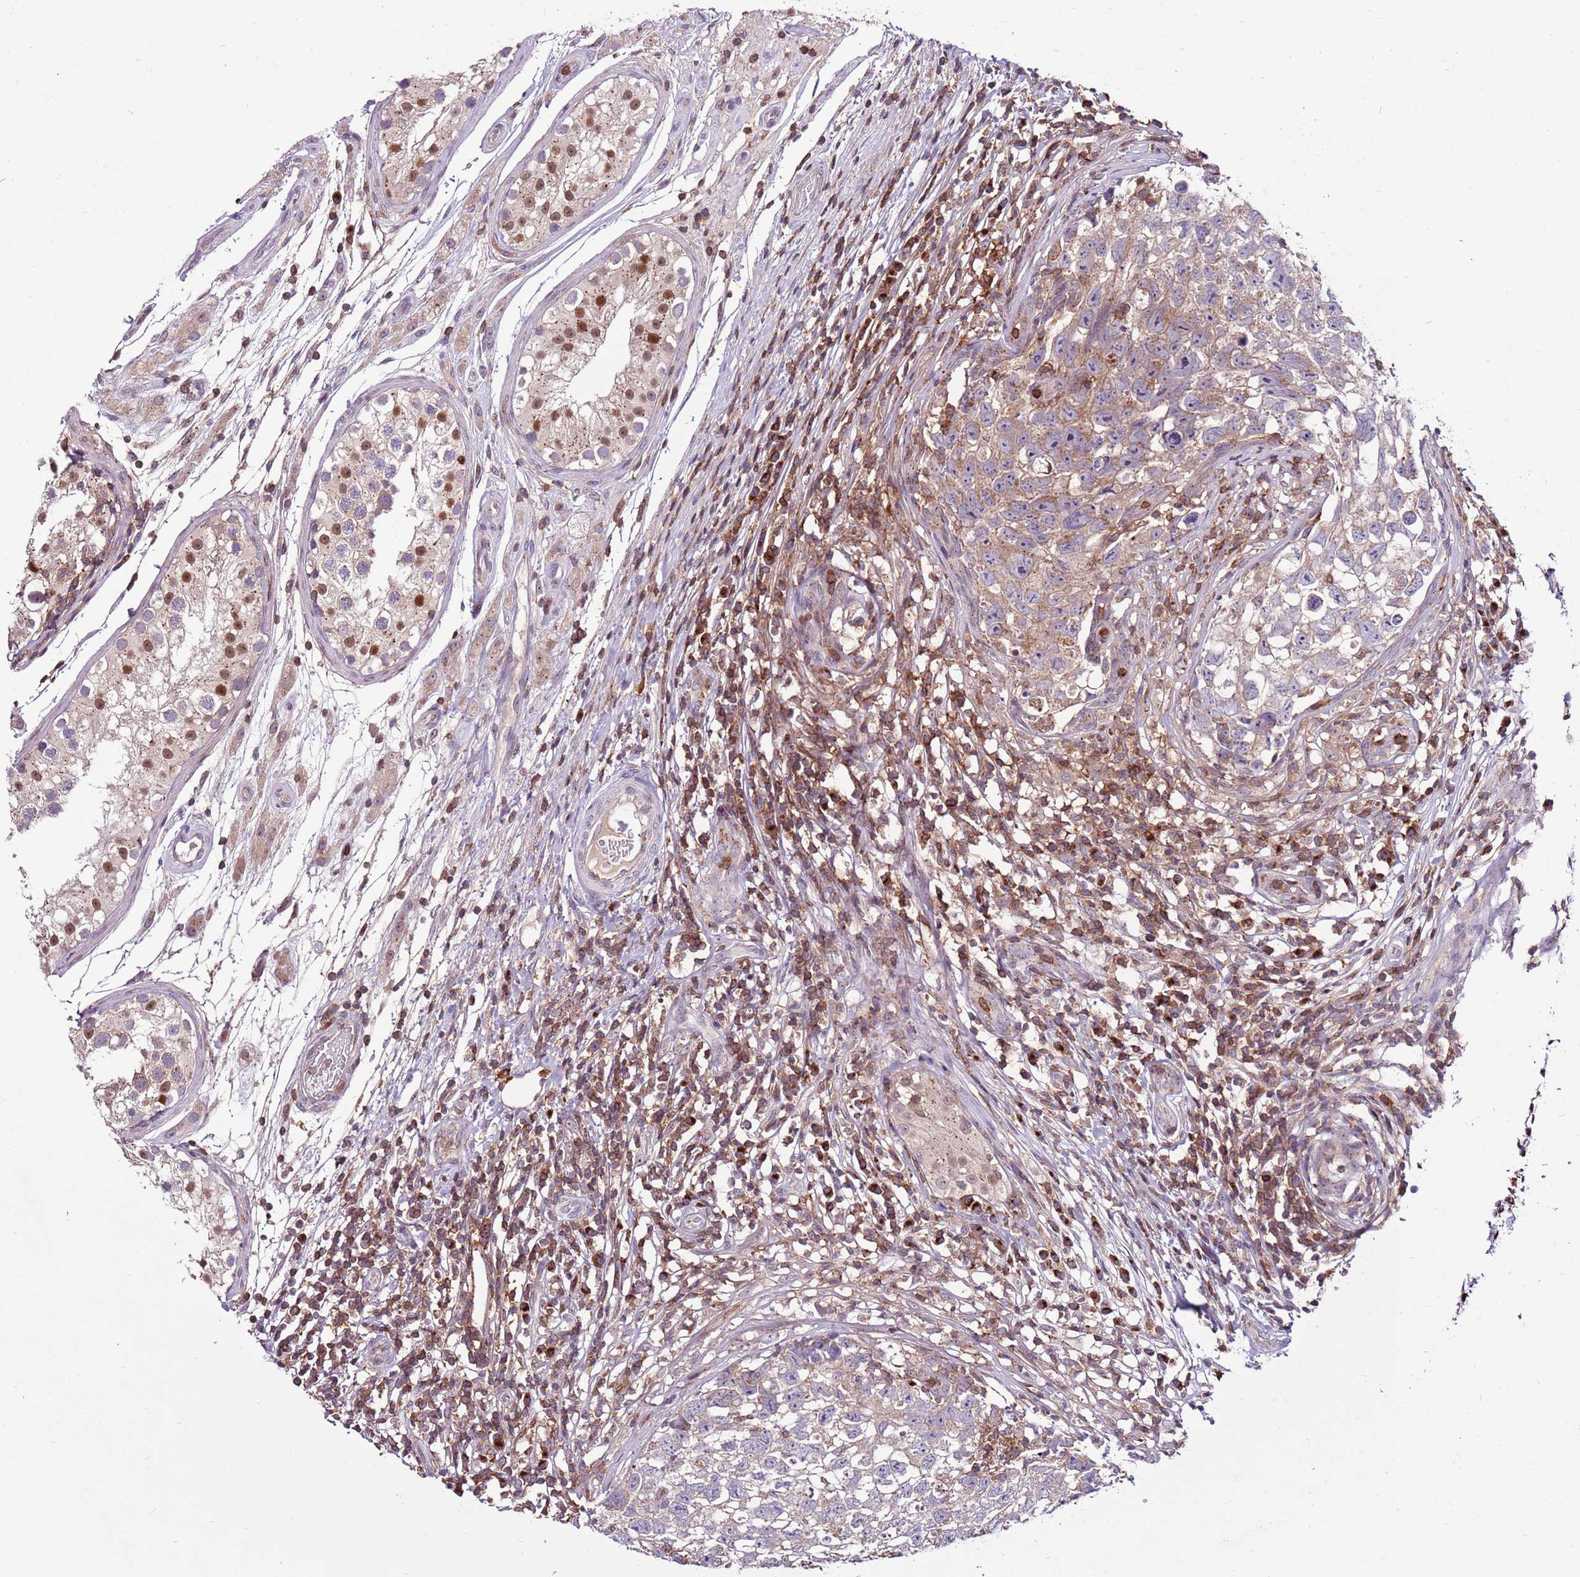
{"staining": {"intensity": "moderate", "quantity": "25%-75%", "location": "cytoplasmic/membranous"}, "tissue": "testis cancer", "cell_type": "Tumor cells", "image_type": "cancer", "snomed": [{"axis": "morphology", "description": "Seminoma, NOS"}, {"axis": "morphology", "description": "Carcinoma, Embryonal, NOS"}, {"axis": "topography", "description": "Testis"}], "caption": "The image reveals a brown stain indicating the presence of a protein in the cytoplasmic/membranous of tumor cells in testis cancer.", "gene": "ZSWIM1", "patient": {"sex": "male", "age": 29}}